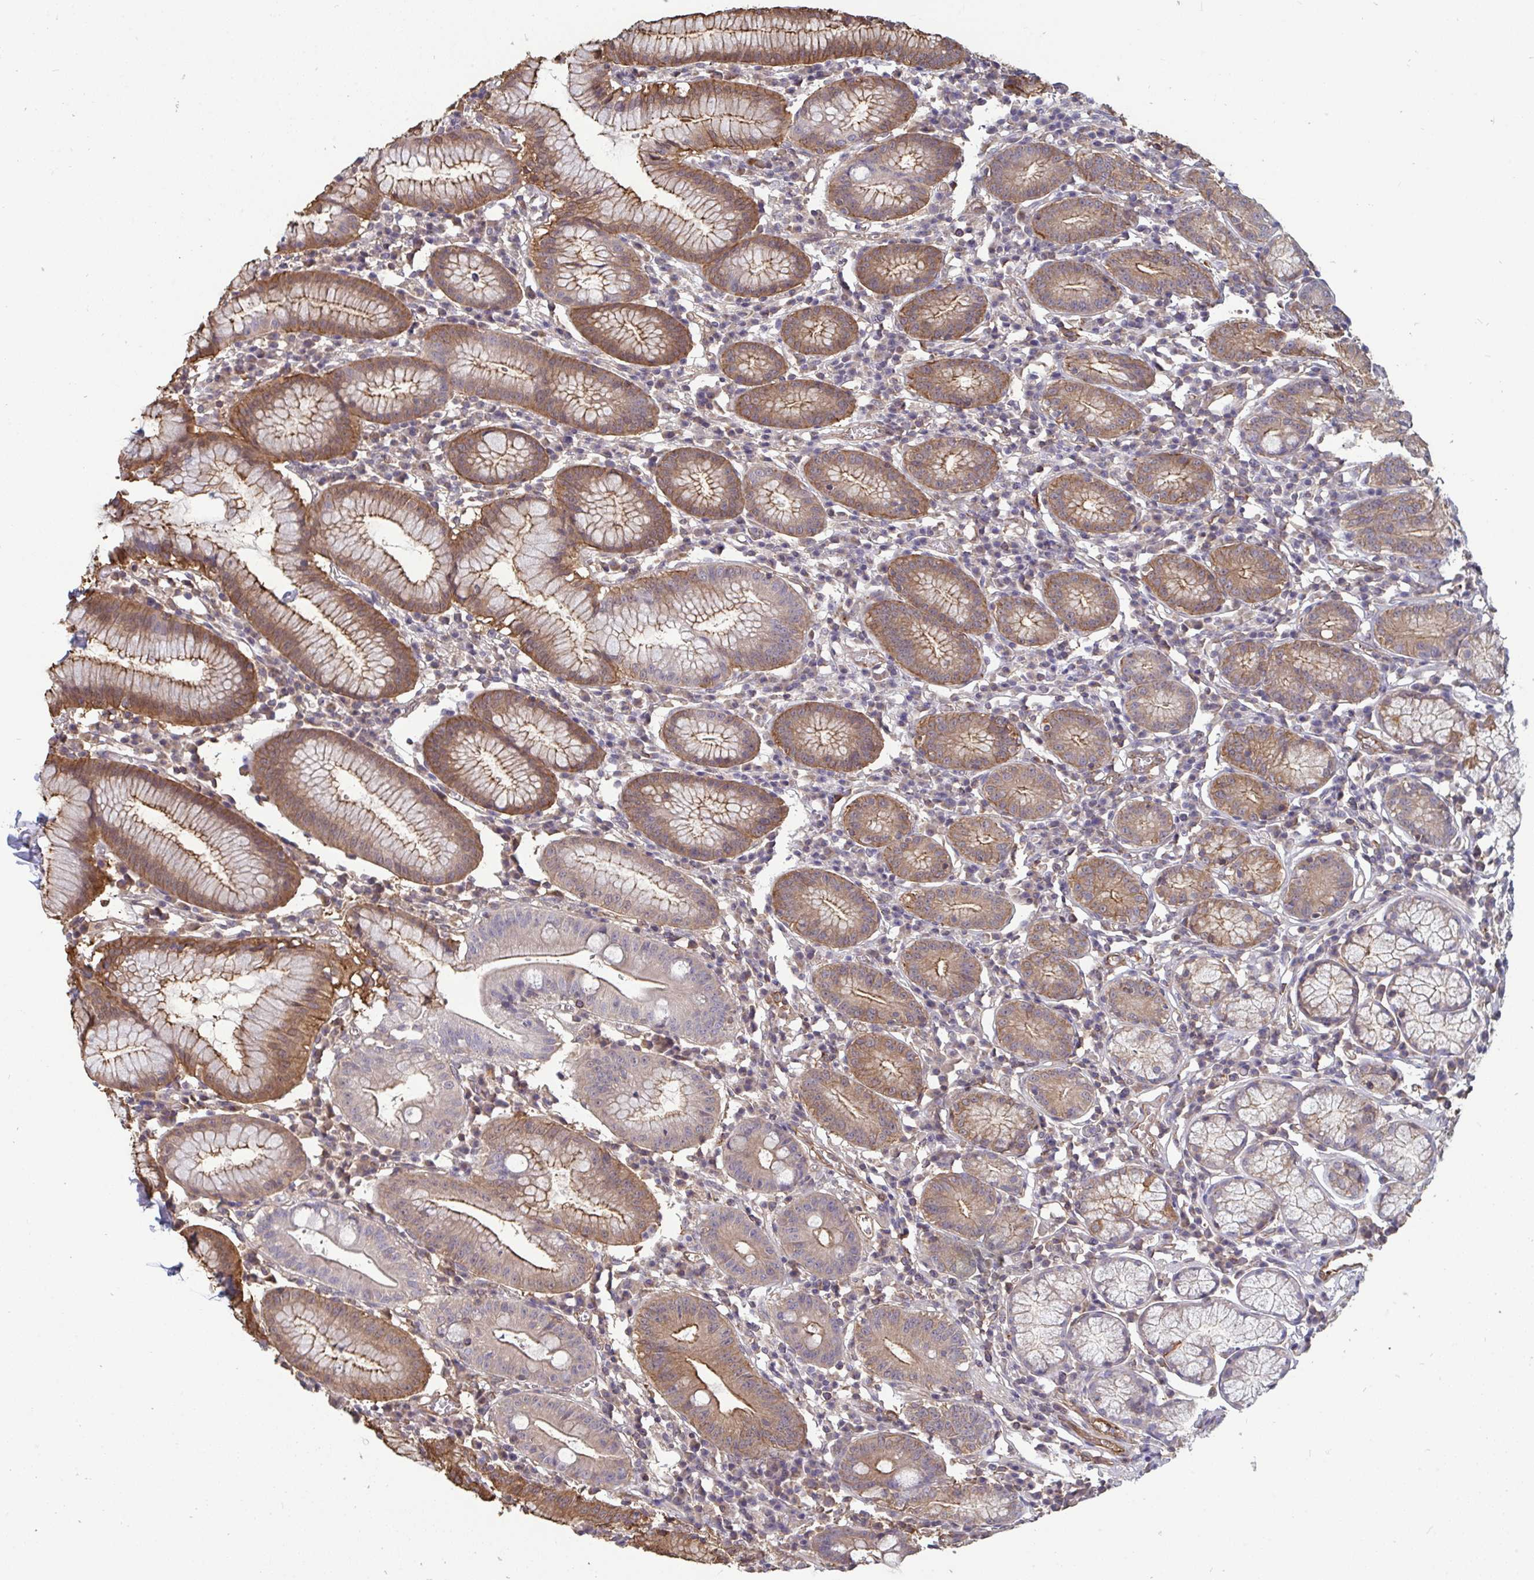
{"staining": {"intensity": "moderate", "quantity": ">75%", "location": "cytoplasmic/membranous"}, "tissue": "stomach", "cell_type": "Glandular cells", "image_type": "normal", "snomed": [{"axis": "morphology", "description": "Normal tissue, NOS"}, {"axis": "topography", "description": "Stomach"}], "caption": "Benign stomach demonstrates moderate cytoplasmic/membranous staining in approximately >75% of glandular cells (DAB (3,3'-diaminobenzidine) IHC, brown staining for protein, blue staining for nuclei)..", "gene": "ISCU", "patient": {"sex": "male", "age": 55}}